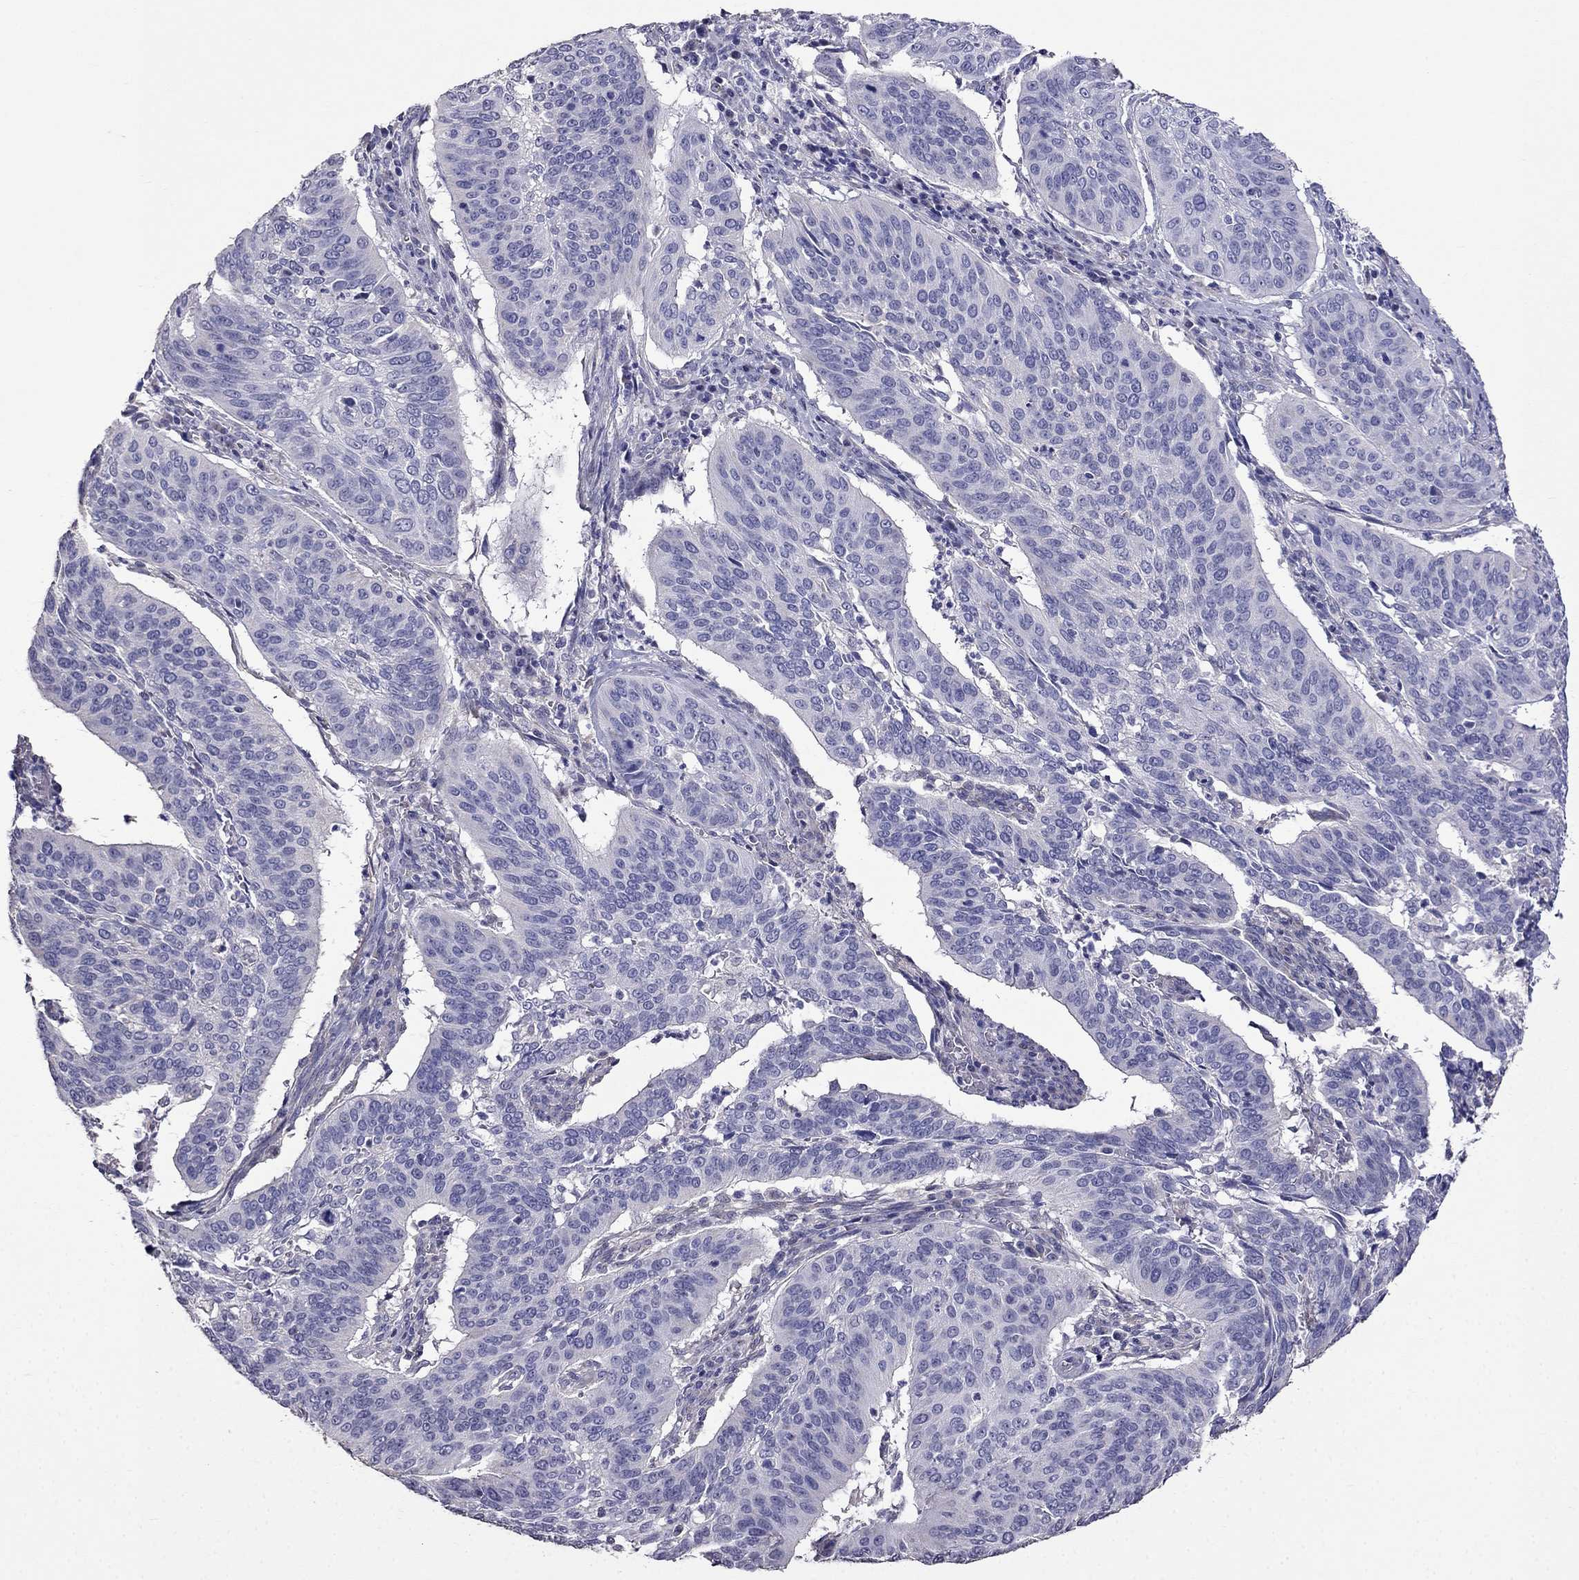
{"staining": {"intensity": "negative", "quantity": "none", "location": "none"}, "tissue": "cervical cancer", "cell_type": "Tumor cells", "image_type": "cancer", "snomed": [{"axis": "morphology", "description": "Normal tissue, NOS"}, {"axis": "morphology", "description": "Squamous cell carcinoma, NOS"}, {"axis": "topography", "description": "Cervix"}], "caption": "Human squamous cell carcinoma (cervical) stained for a protein using immunohistochemistry (IHC) displays no staining in tumor cells.", "gene": "AK5", "patient": {"sex": "female", "age": 39}}